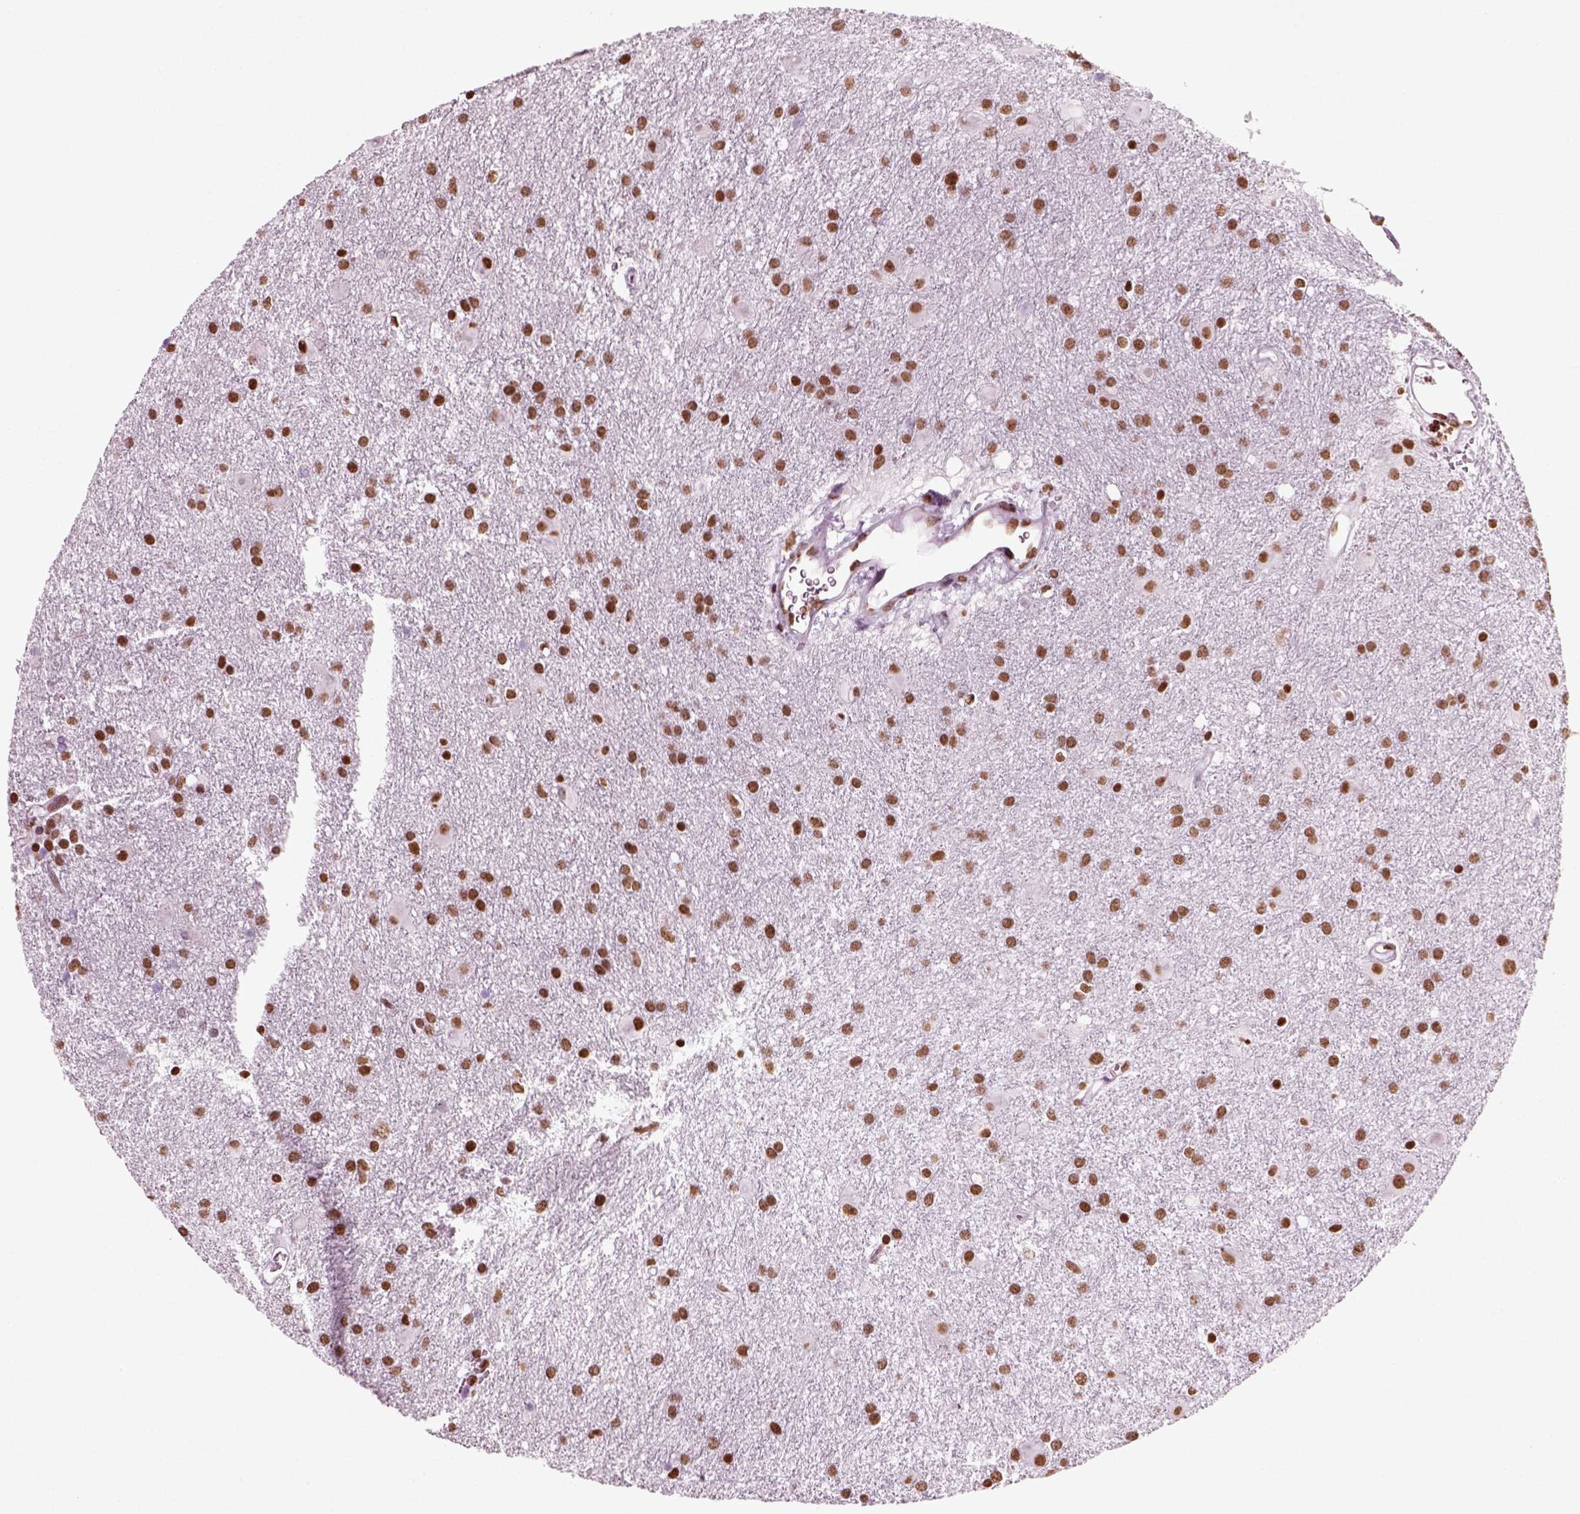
{"staining": {"intensity": "strong", "quantity": ">75%", "location": "nuclear"}, "tissue": "glioma", "cell_type": "Tumor cells", "image_type": "cancer", "snomed": [{"axis": "morphology", "description": "Glioma, malignant, Low grade"}, {"axis": "topography", "description": "Brain"}], "caption": "Human malignant glioma (low-grade) stained for a protein (brown) demonstrates strong nuclear positive positivity in approximately >75% of tumor cells.", "gene": "POLR1H", "patient": {"sex": "male", "age": 58}}